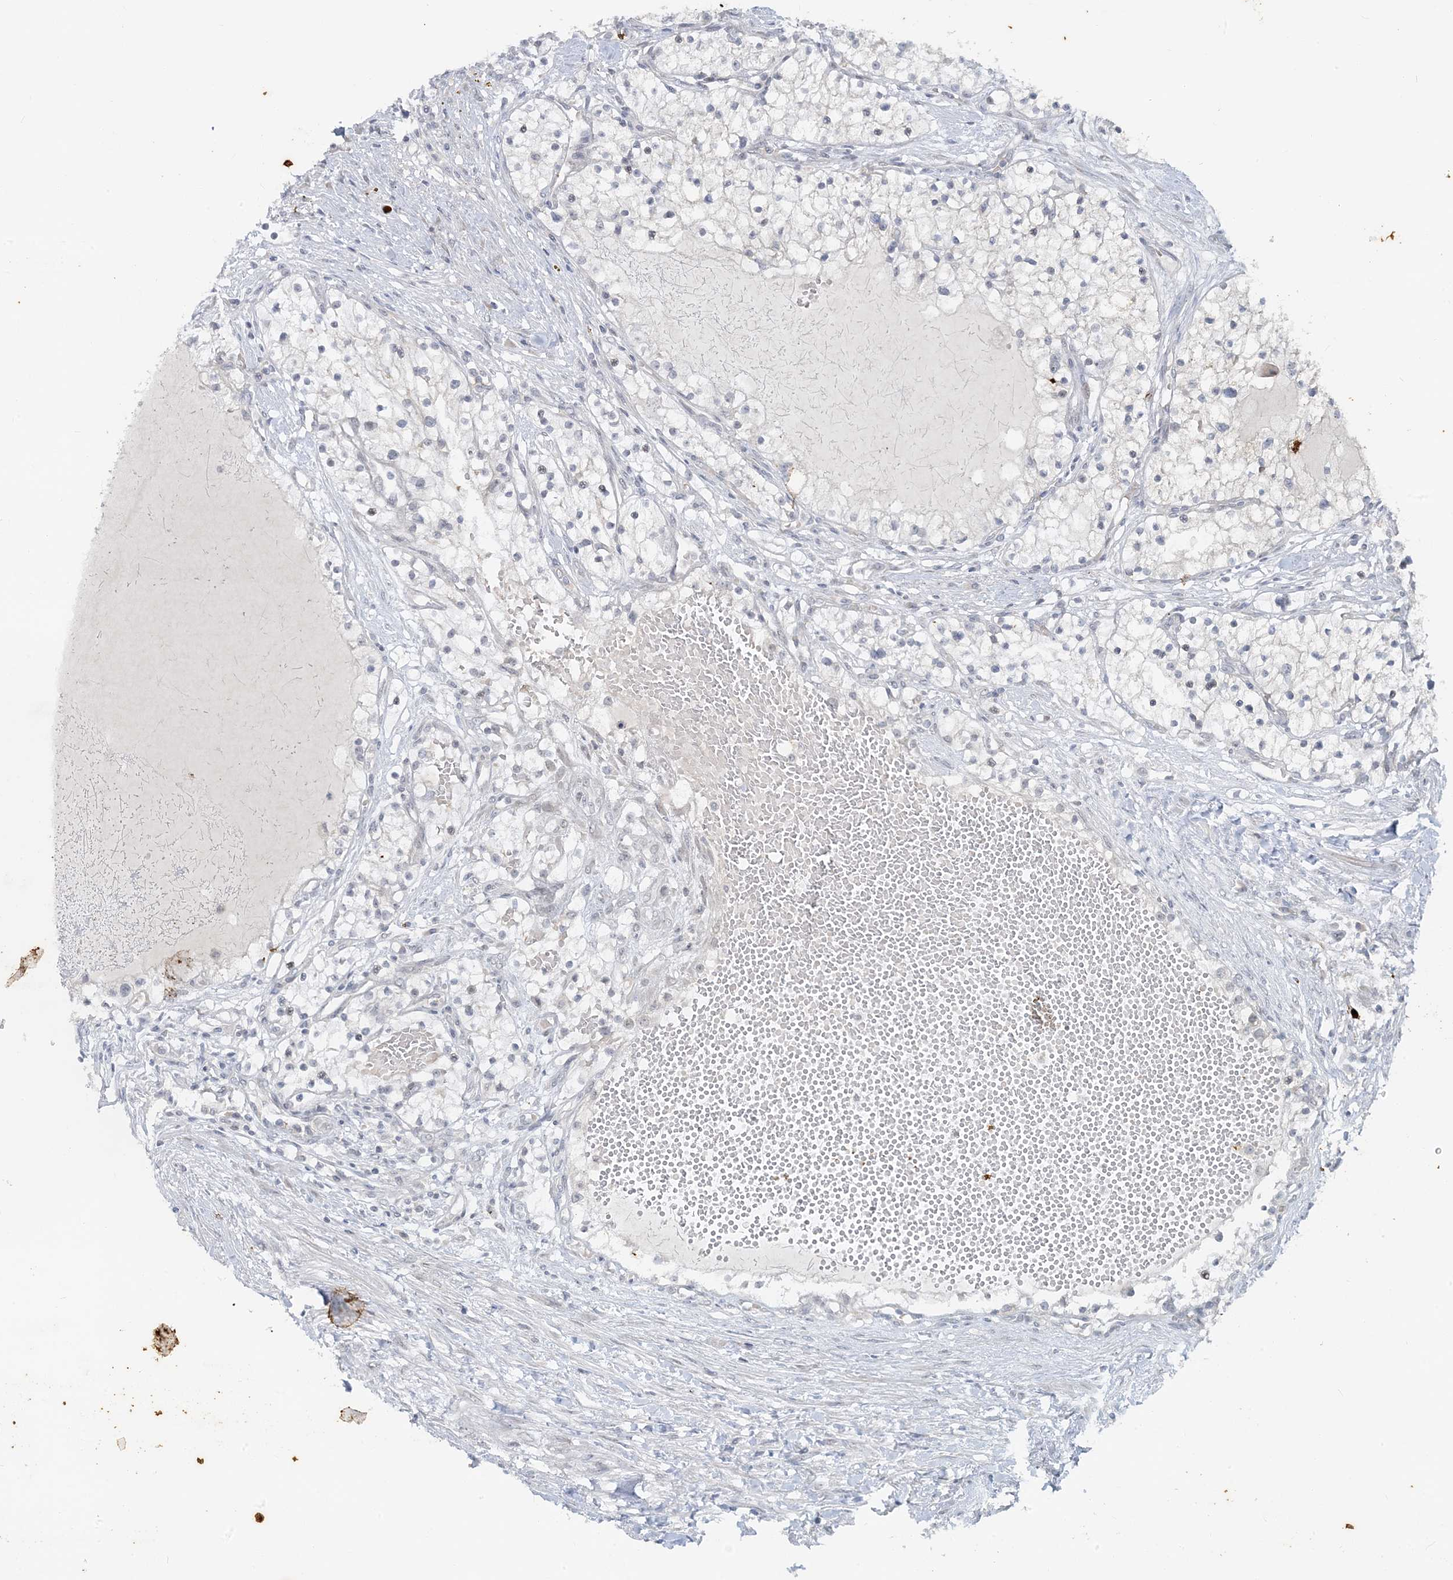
{"staining": {"intensity": "negative", "quantity": "none", "location": "none"}, "tissue": "renal cancer", "cell_type": "Tumor cells", "image_type": "cancer", "snomed": [{"axis": "morphology", "description": "Normal tissue, NOS"}, {"axis": "morphology", "description": "Adenocarcinoma, NOS"}, {"axis": "topography", "description": "Kidney"}], "caption": "Immunohistochemistry image of neoplastic tissue: human adenocarcinoma (renal) stained with DAB (3,3'-diaminobenzidine) exhibits no significant protein expression in tumor cells. (DAB immunohistochemistry visualized using brightfield microscopy, high magnification).", "gene": "LEXM", "patient": {"sex": "male", "age": 68}}